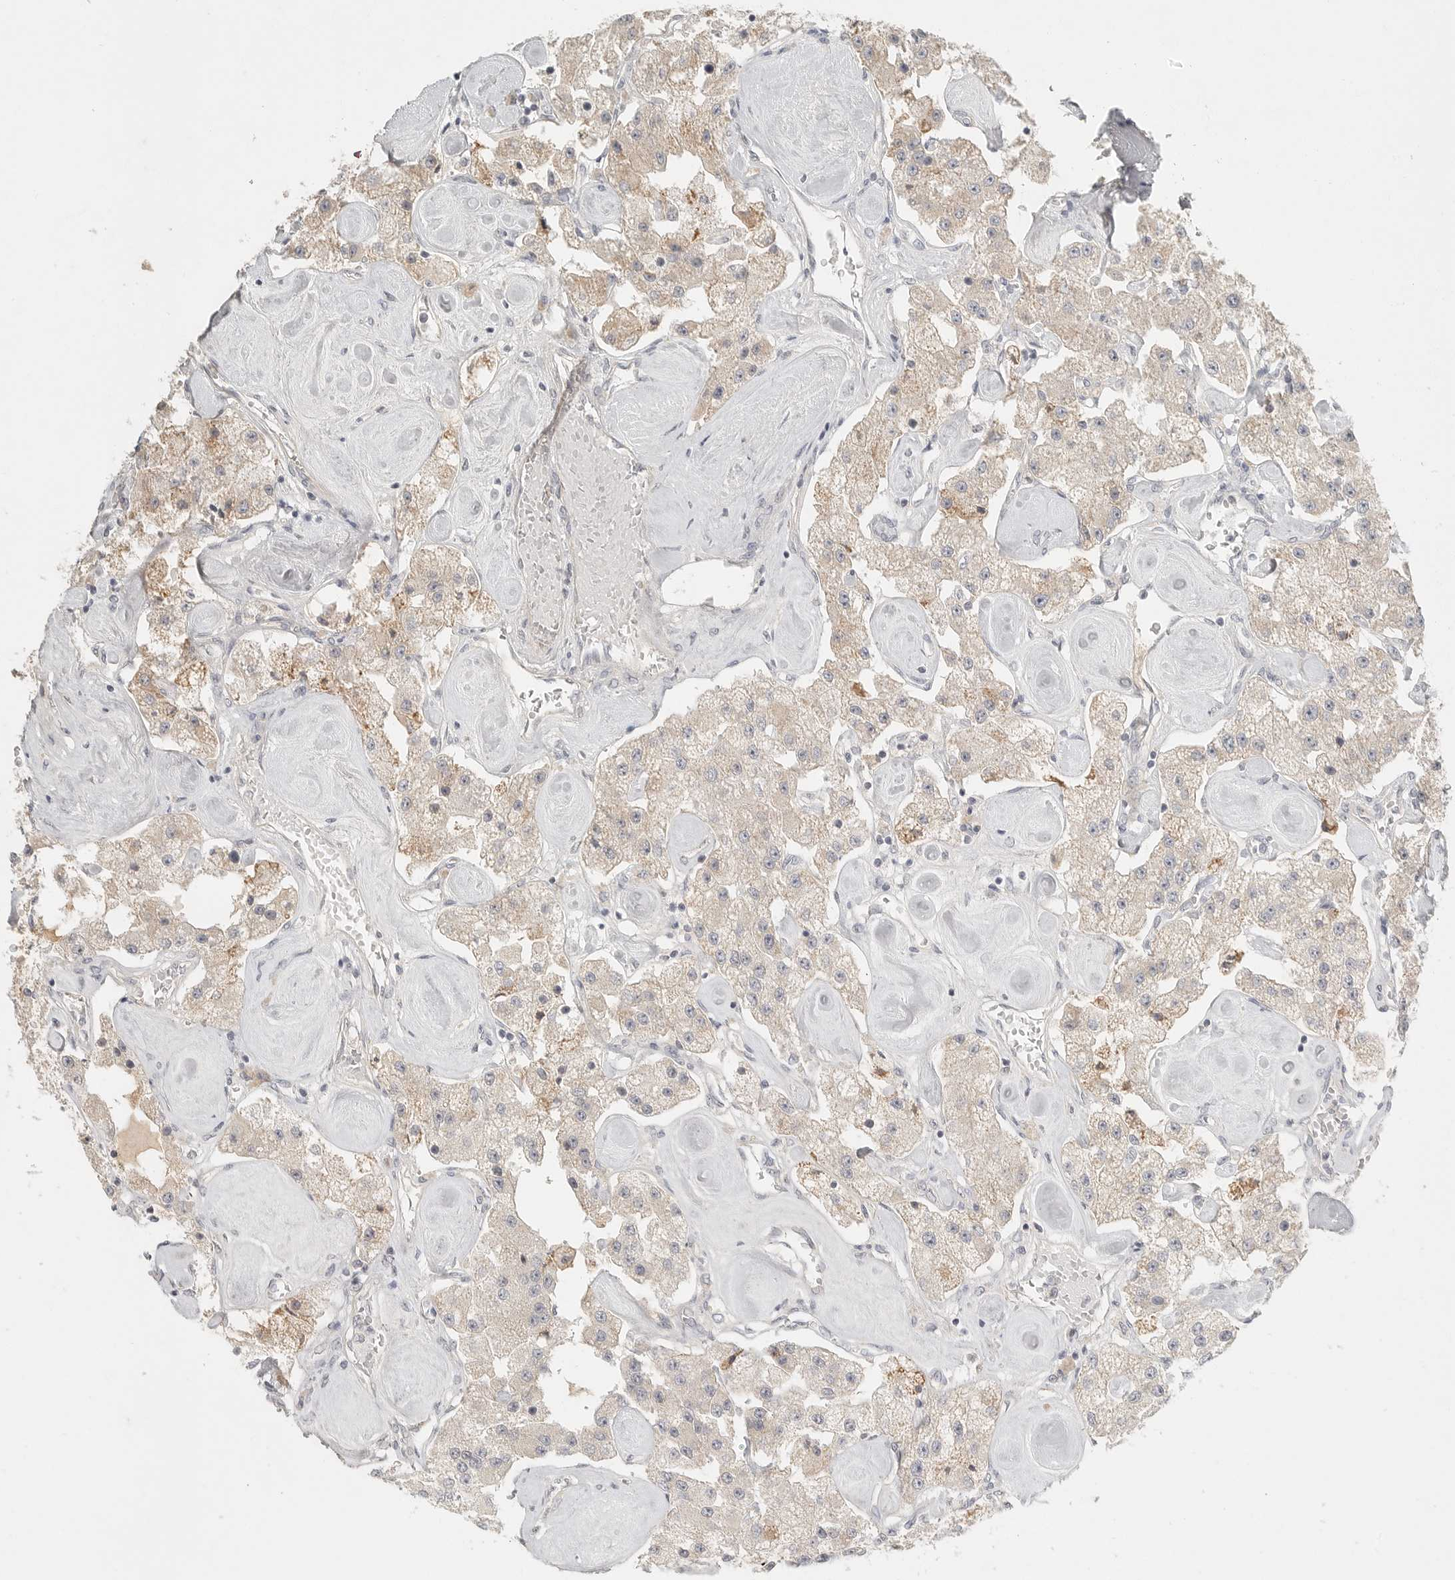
{"staining": {"intensity": "weak", "quantity": "25%-75%", "location": "cytoplasmic/membranous"}, "tissue": "carcinoid", "cell_type": "Tumor cells", "image_type": "cancer", "snomed": [{"axis": "morphology", "description": "Carcinoid, malignant, NOS"}, {"axis": "topography", "description": "Pancreas"}], "caption": "The immunohistochemical stain shows weak cytoplasmic/membranous expression in tumor cells of carcinoid tissue.", "gene": "SLC25A36", "patient": {"sex": "male", "age": 41}}